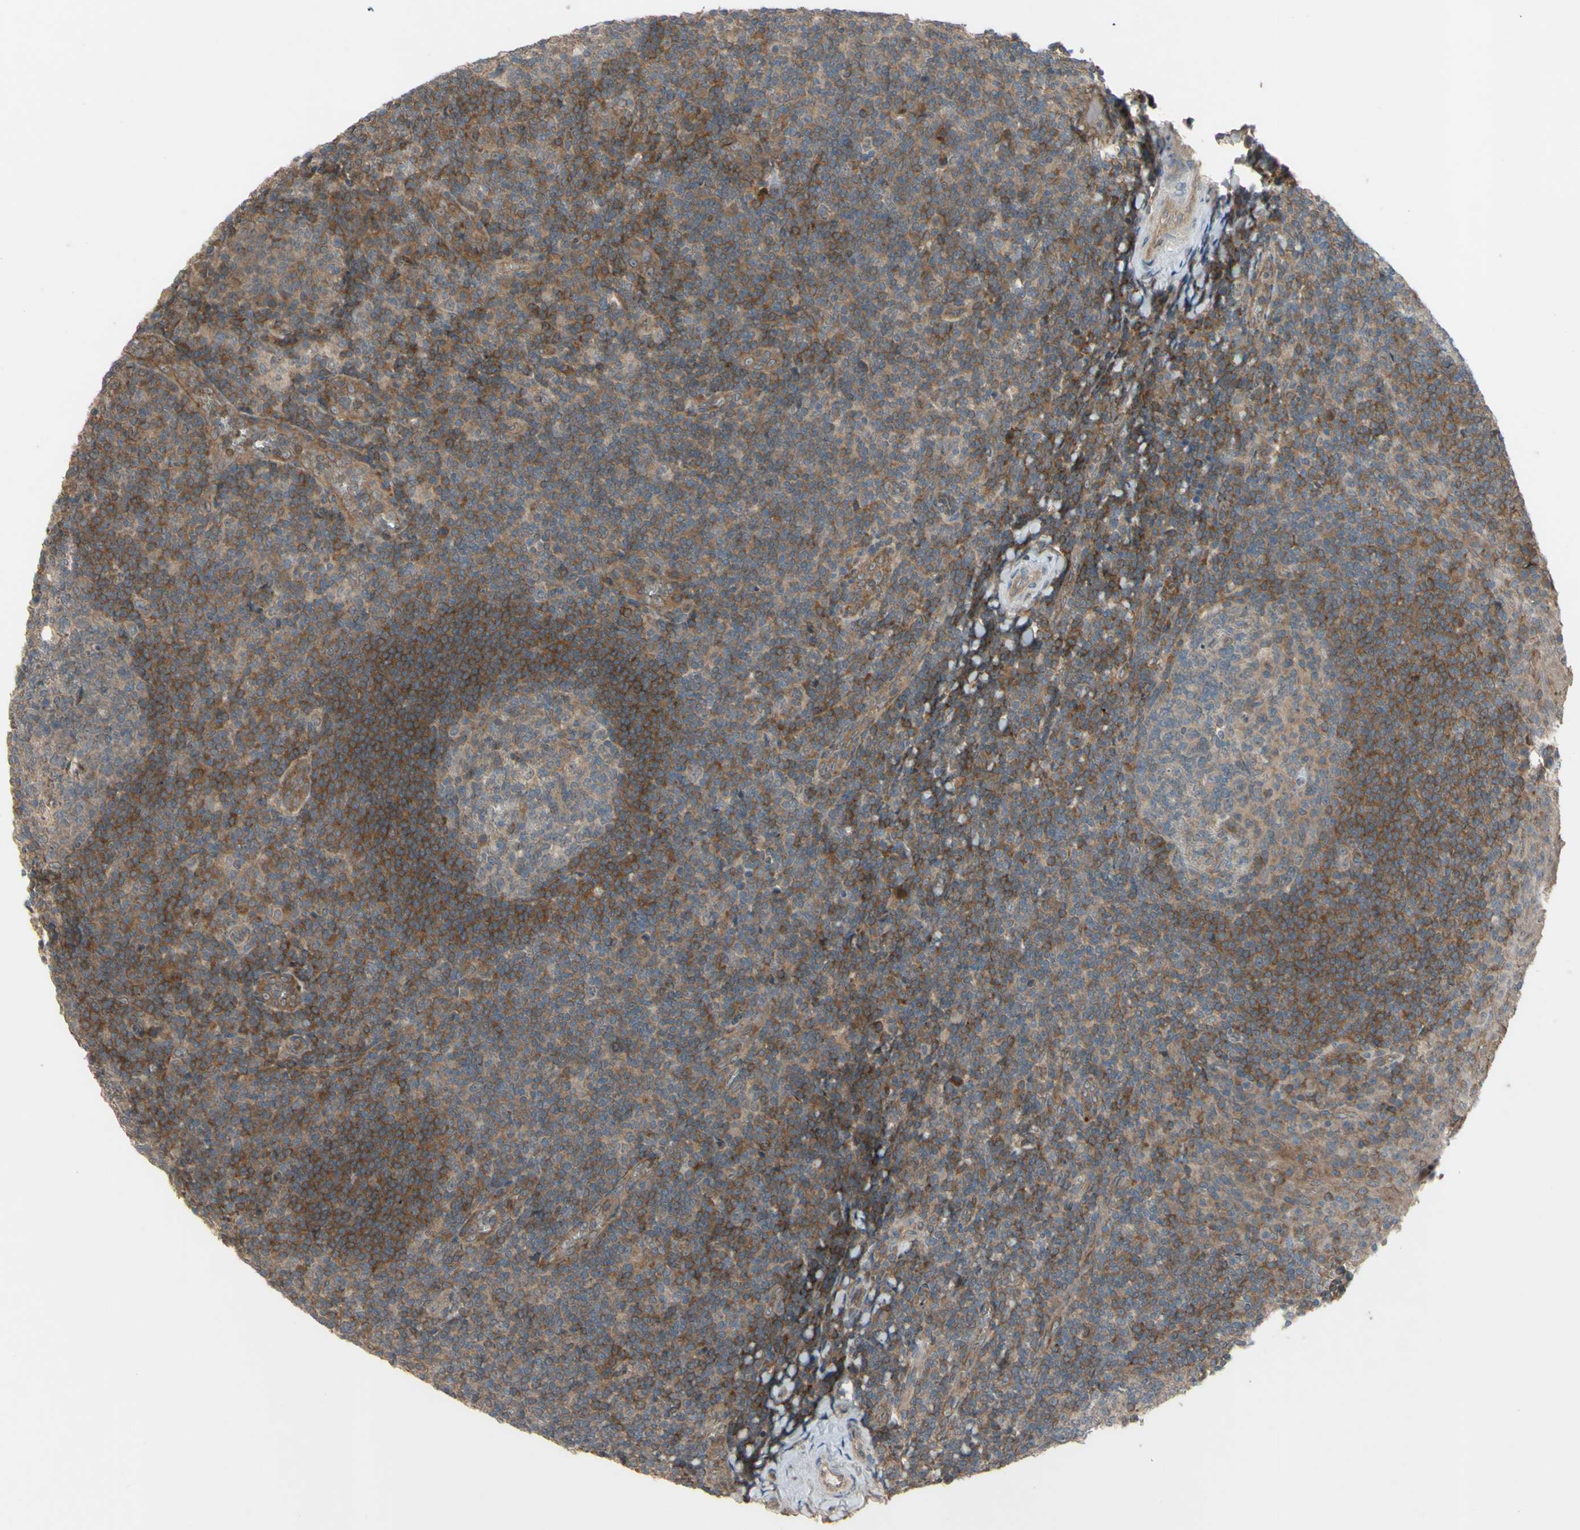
{"staining": {"intensity": "weak", "quantity": ">75%", "location": "cytoplasmic/membranous"}, "tissue": "tonsil", "cell_type": "Germinal center cells", "image_type": "normal", "snomed": [{"axis": "morphology", "description": "Normal tissue, NOS"}, {"axis": "topography", "description": "Tonsil"}], "caption": "Weak cytoplasmic/membranous protein expression is identified in approximately >75% of germinal center cells in tonsil.", "gene": "SHROOM4", "patient": {"sex": "male", "age": 31}}